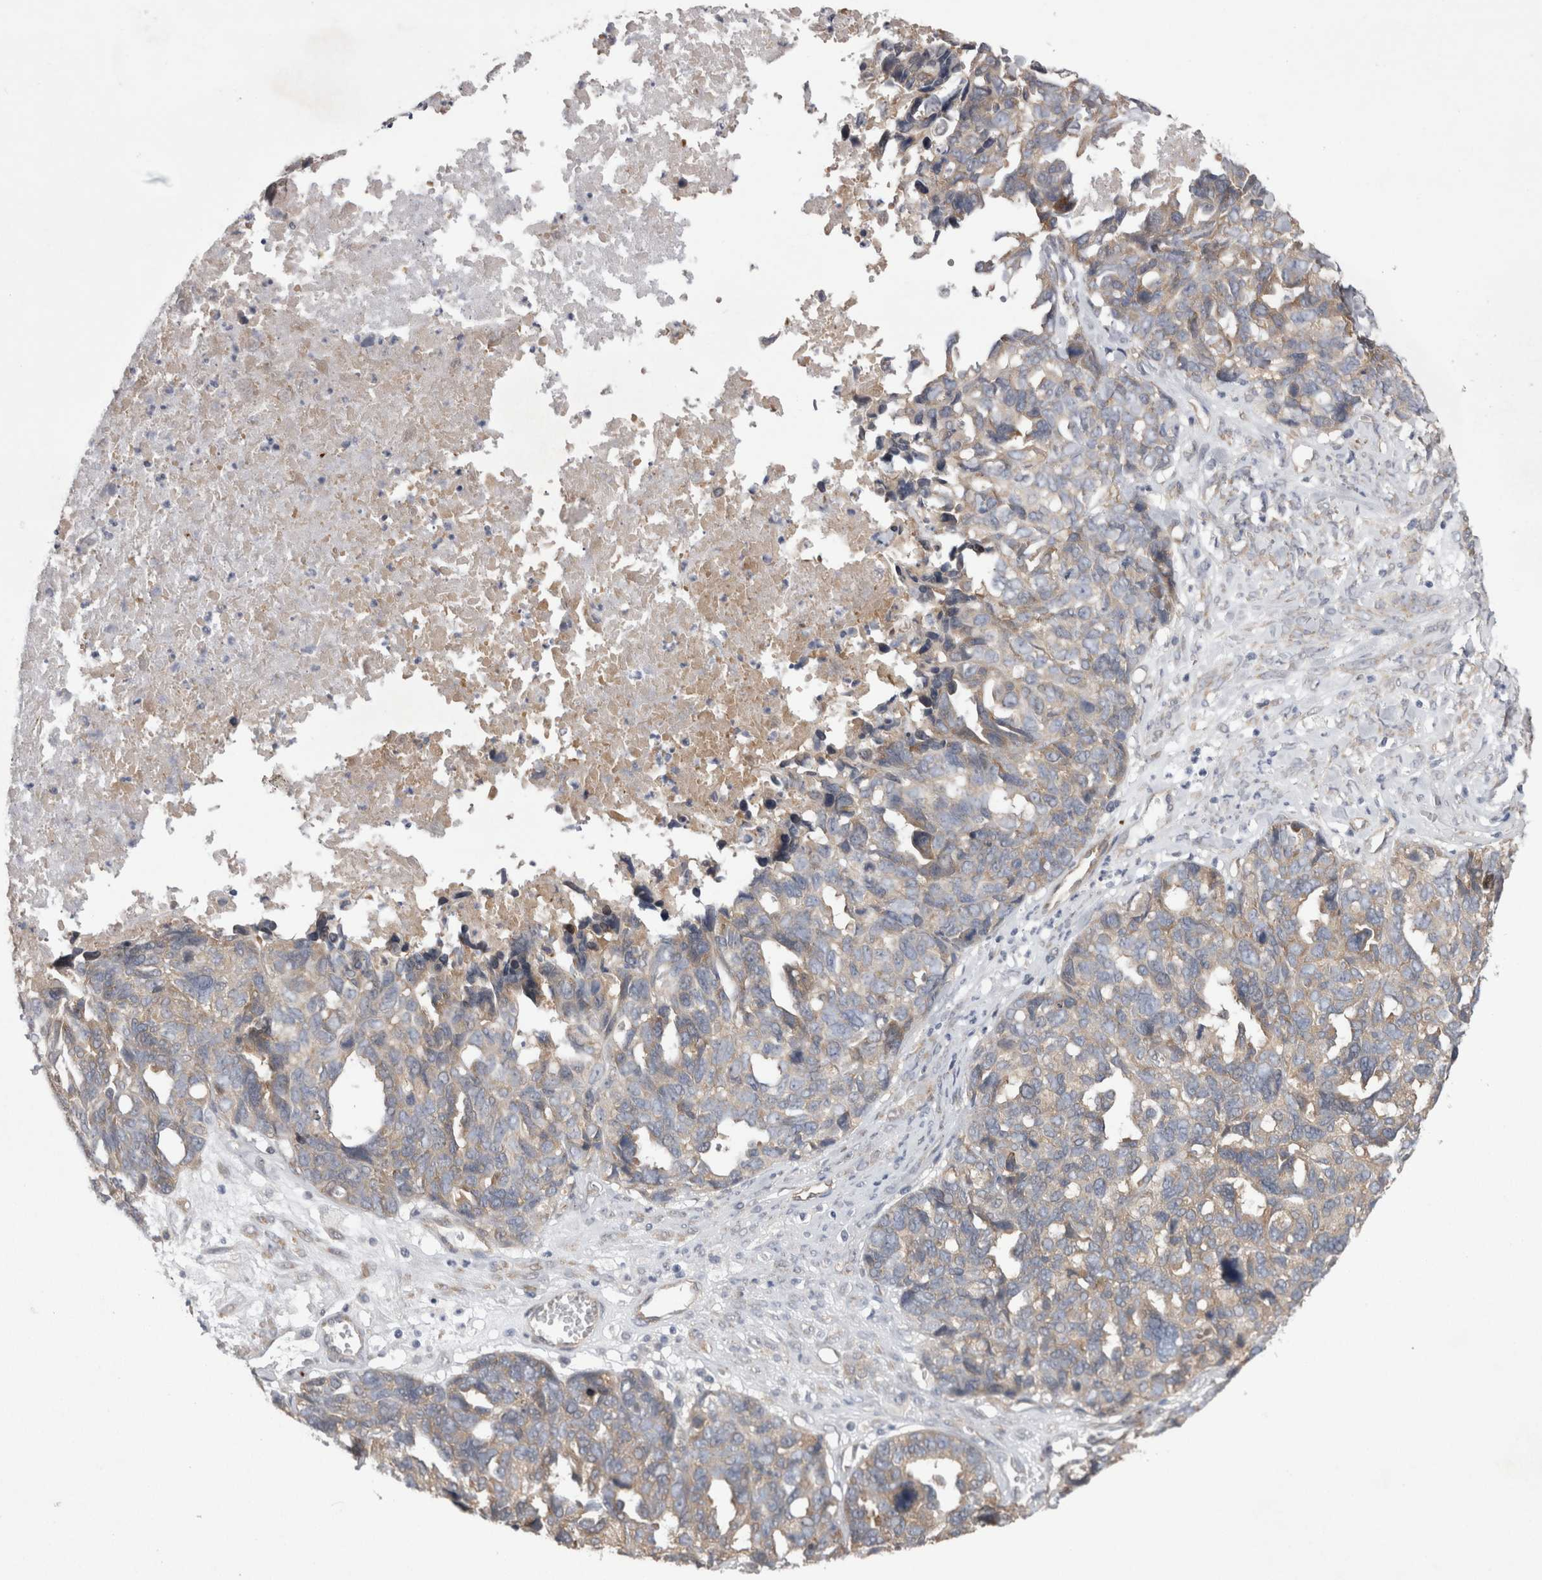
{"staining": {"intensity": "weak", "quantity": "25%-75%", "location": "cytoplasmic/membranous"}, "tissue": "ovarian cancer", "cell_type": "Tumor cells", "image_type": "cancer", "snomed": [{"axis": "morphology", "description": "Cystadenocarcinoma, serous, NOS"}, {"axis": "topography", "description": "Ovary"}], "caption": "Ovarian cancer tissue displays weak cytoplasmic/membranous staining in approximately 25%-75% of tumor cells, visualized by immunohistochemistry.", "gene": "DDX6", "patient": {"sex": "female", "age": 79}}